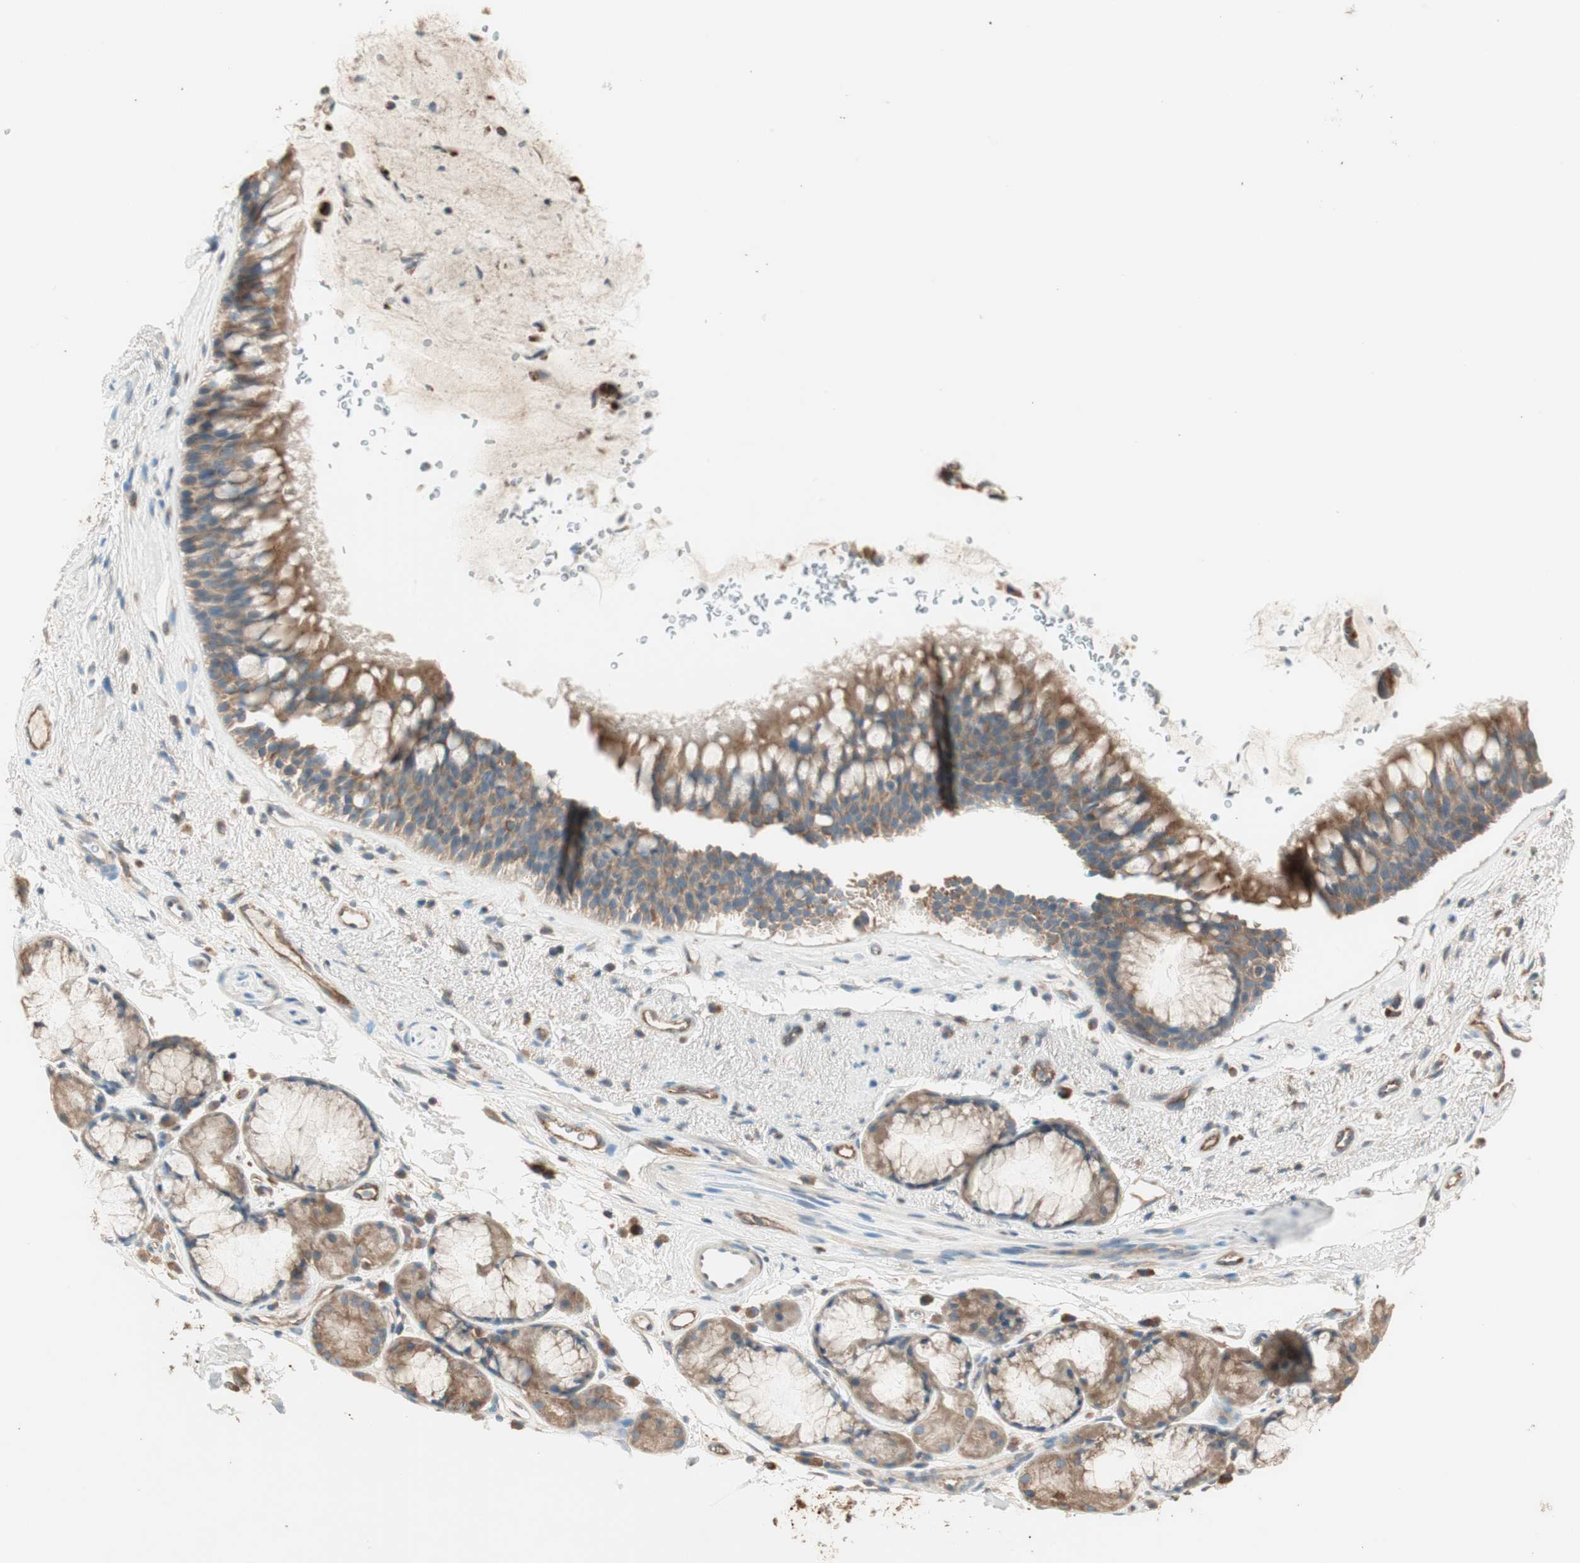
{"staining": {"intensity": "strong", "quantity": ">75%", "location": "cytoplasmic/membranous"}, "tissue": "bronchus", "cell_type": "Respiratory epithelial cells", "image_type": "normal", "snomed": [{"axis": "morphology", "description": "Normal tissue, NOS"}, {"axis": "topography", "description": "Bronchus"}], "caption": "Immunohistochemistry photomicrograph of normal bronchus: human bronchus stained using immunohistochemistry shows high levels of strong protein expression localized specifically in the cytoplasmic/membranous of respiratory epithelial cells, appearing as a cytoplasmic/membranous brown color.", "gene": "CC2D1A", "patient": {"sex": "female", "age": 54}}